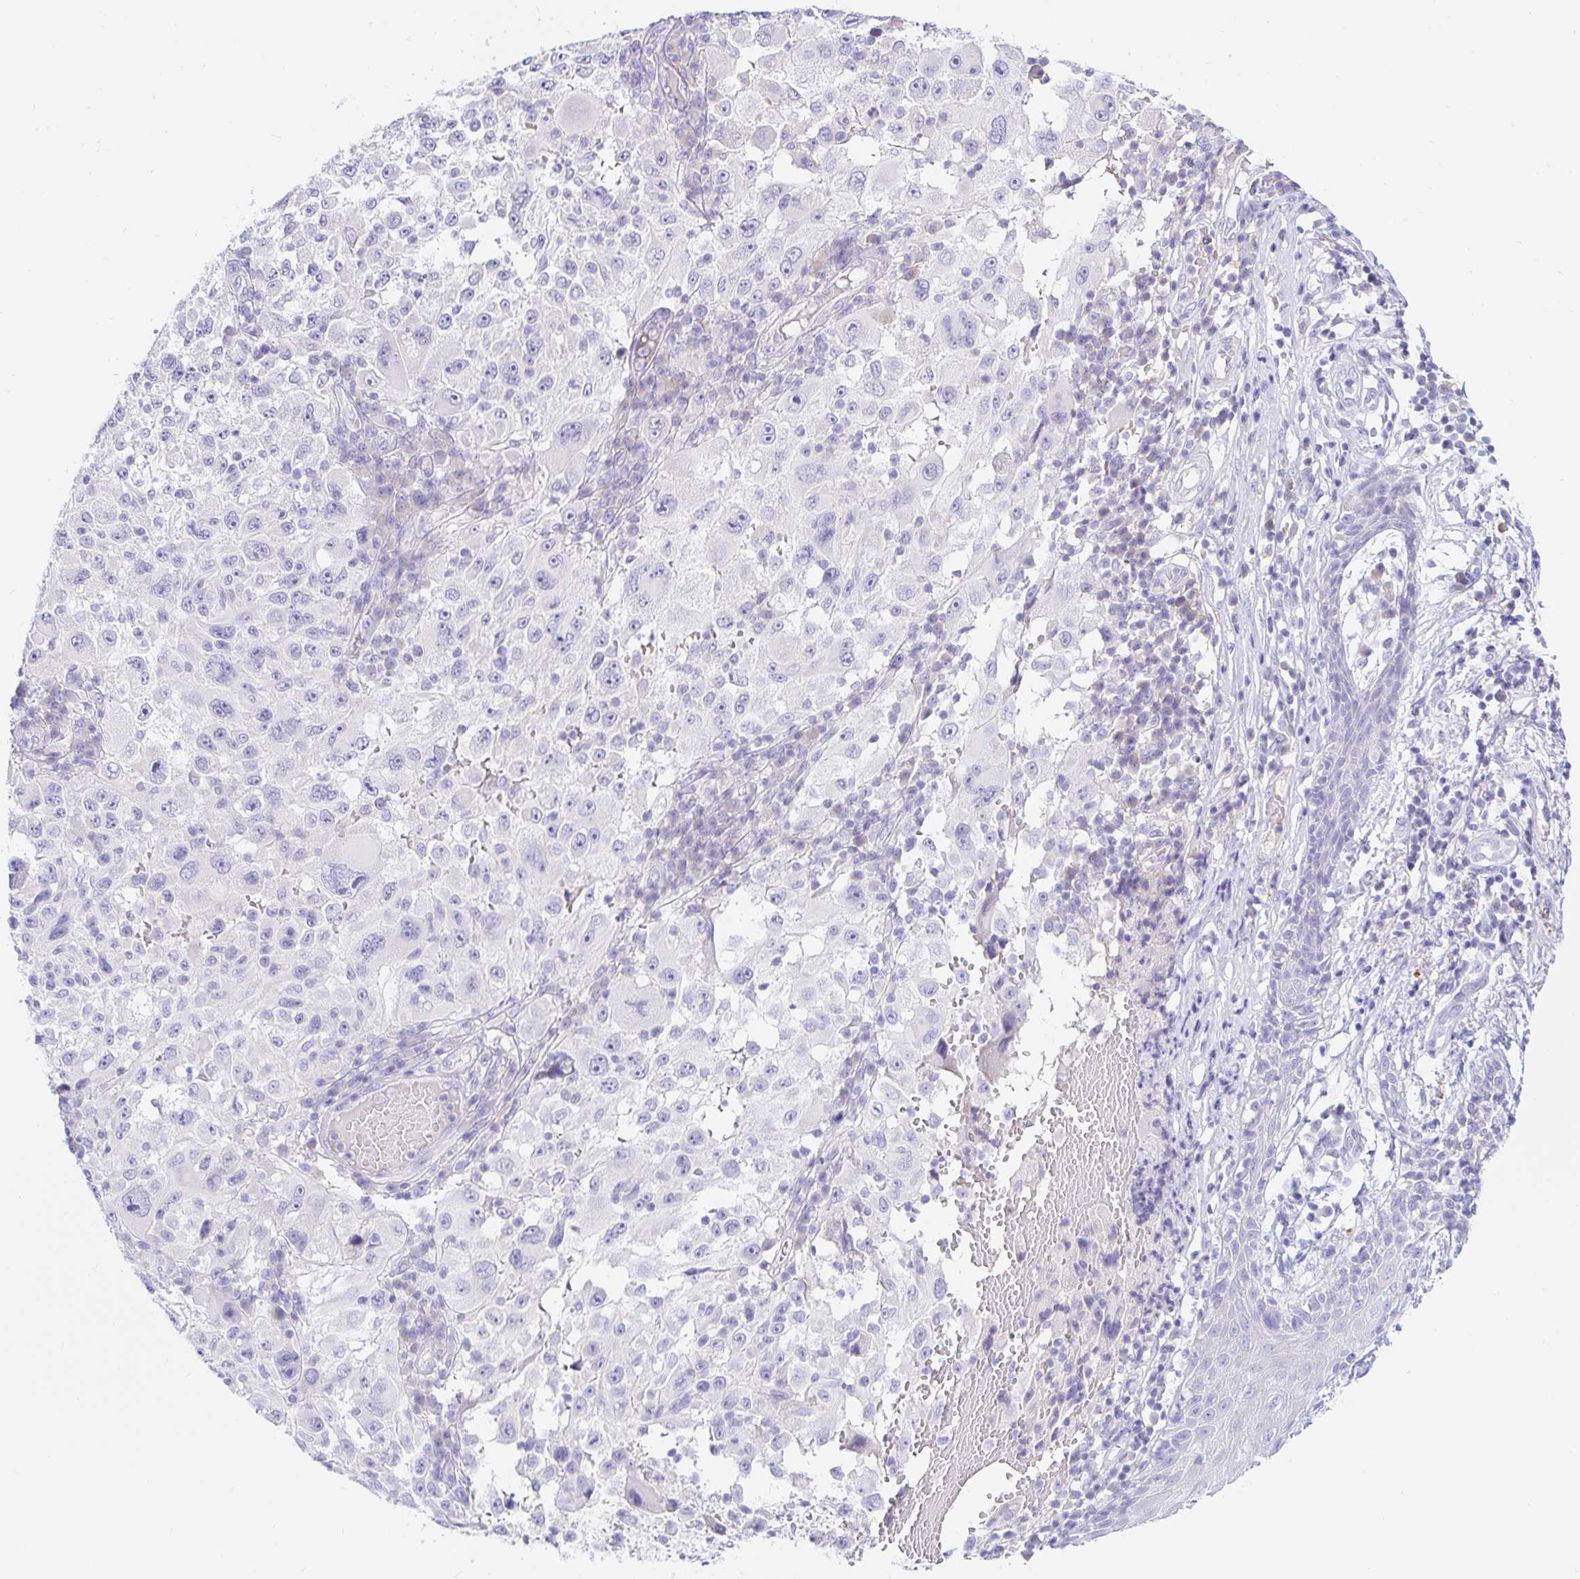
{"staining": {"intensity": "negative", "quantity": "none", "location": "none"}, "tissue": "melanoma", "cell_type": "Tumor cells", "image_type": "cancer", "snomed": [{"axis": "morphology", "description": "Malignant melanoma, NOS"}, {"axis": "topography", "description": "Skin"}], "caption": "This is an IHC histopathology image of human melanoma. There is no staining in tumor cells.", "gene": "NR2E1", "patient": {"sex": "female", "age": 71}}